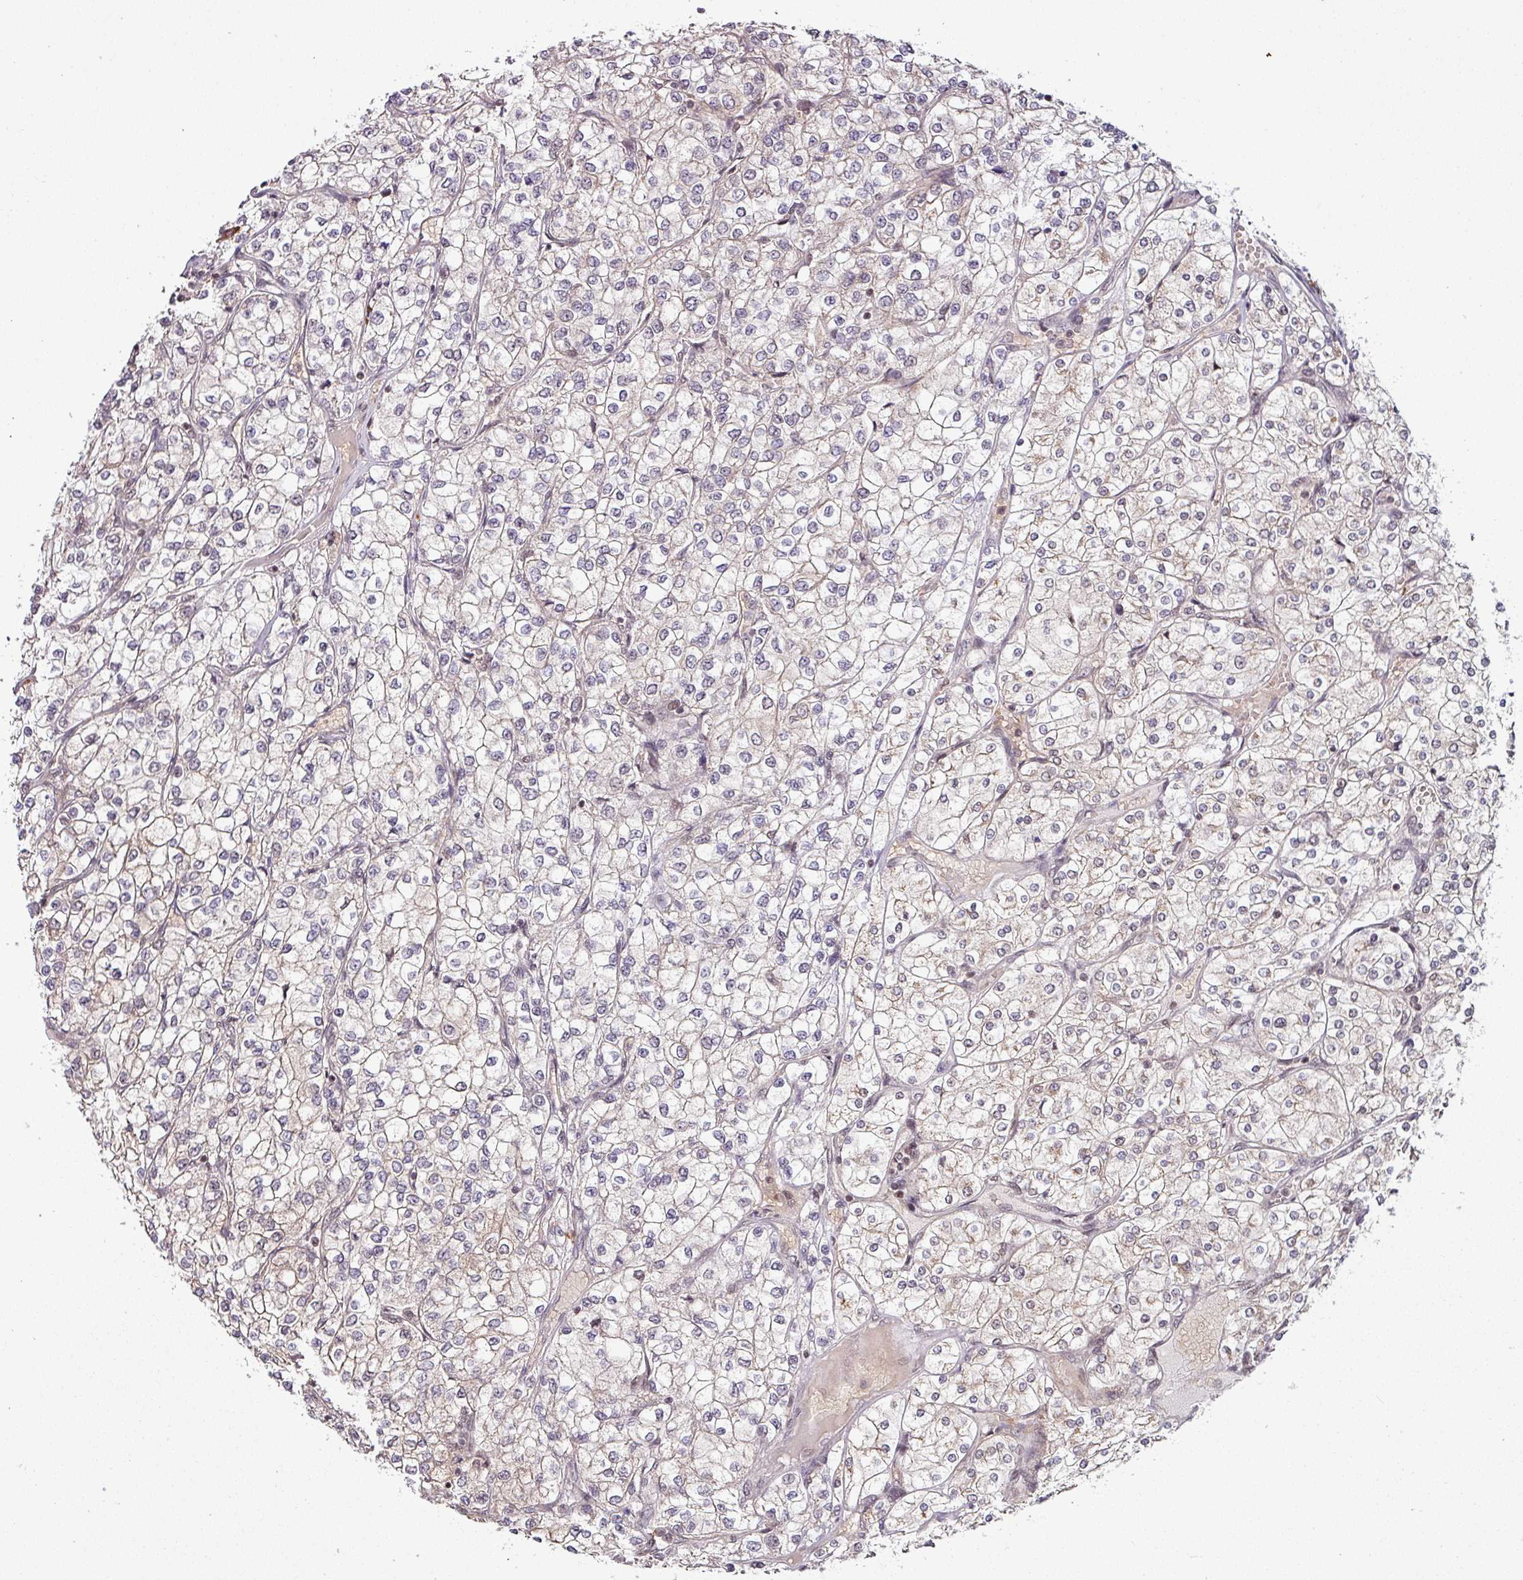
{"staining": {"intensity": "moderate", "quantity": "25%-75%", "location": "nuclear"}, "tissue": "renal cancer", "cell_type": "Tumor cells", "image_type": "cancer", "snomed": [{"axis": "morphology", "description": "Adenocarcinoma, NOS"}, {"axis": "topography", "description": "Kidney"}], "caption": "Immunohistochemistry (DAB) staining of renal adenocarcinoma demonstrates moderate nuclear protein expression in about 25%-75% of tumor cells.", "gene": "PHF23", "patient": {"sex": "male", "age": 80}}